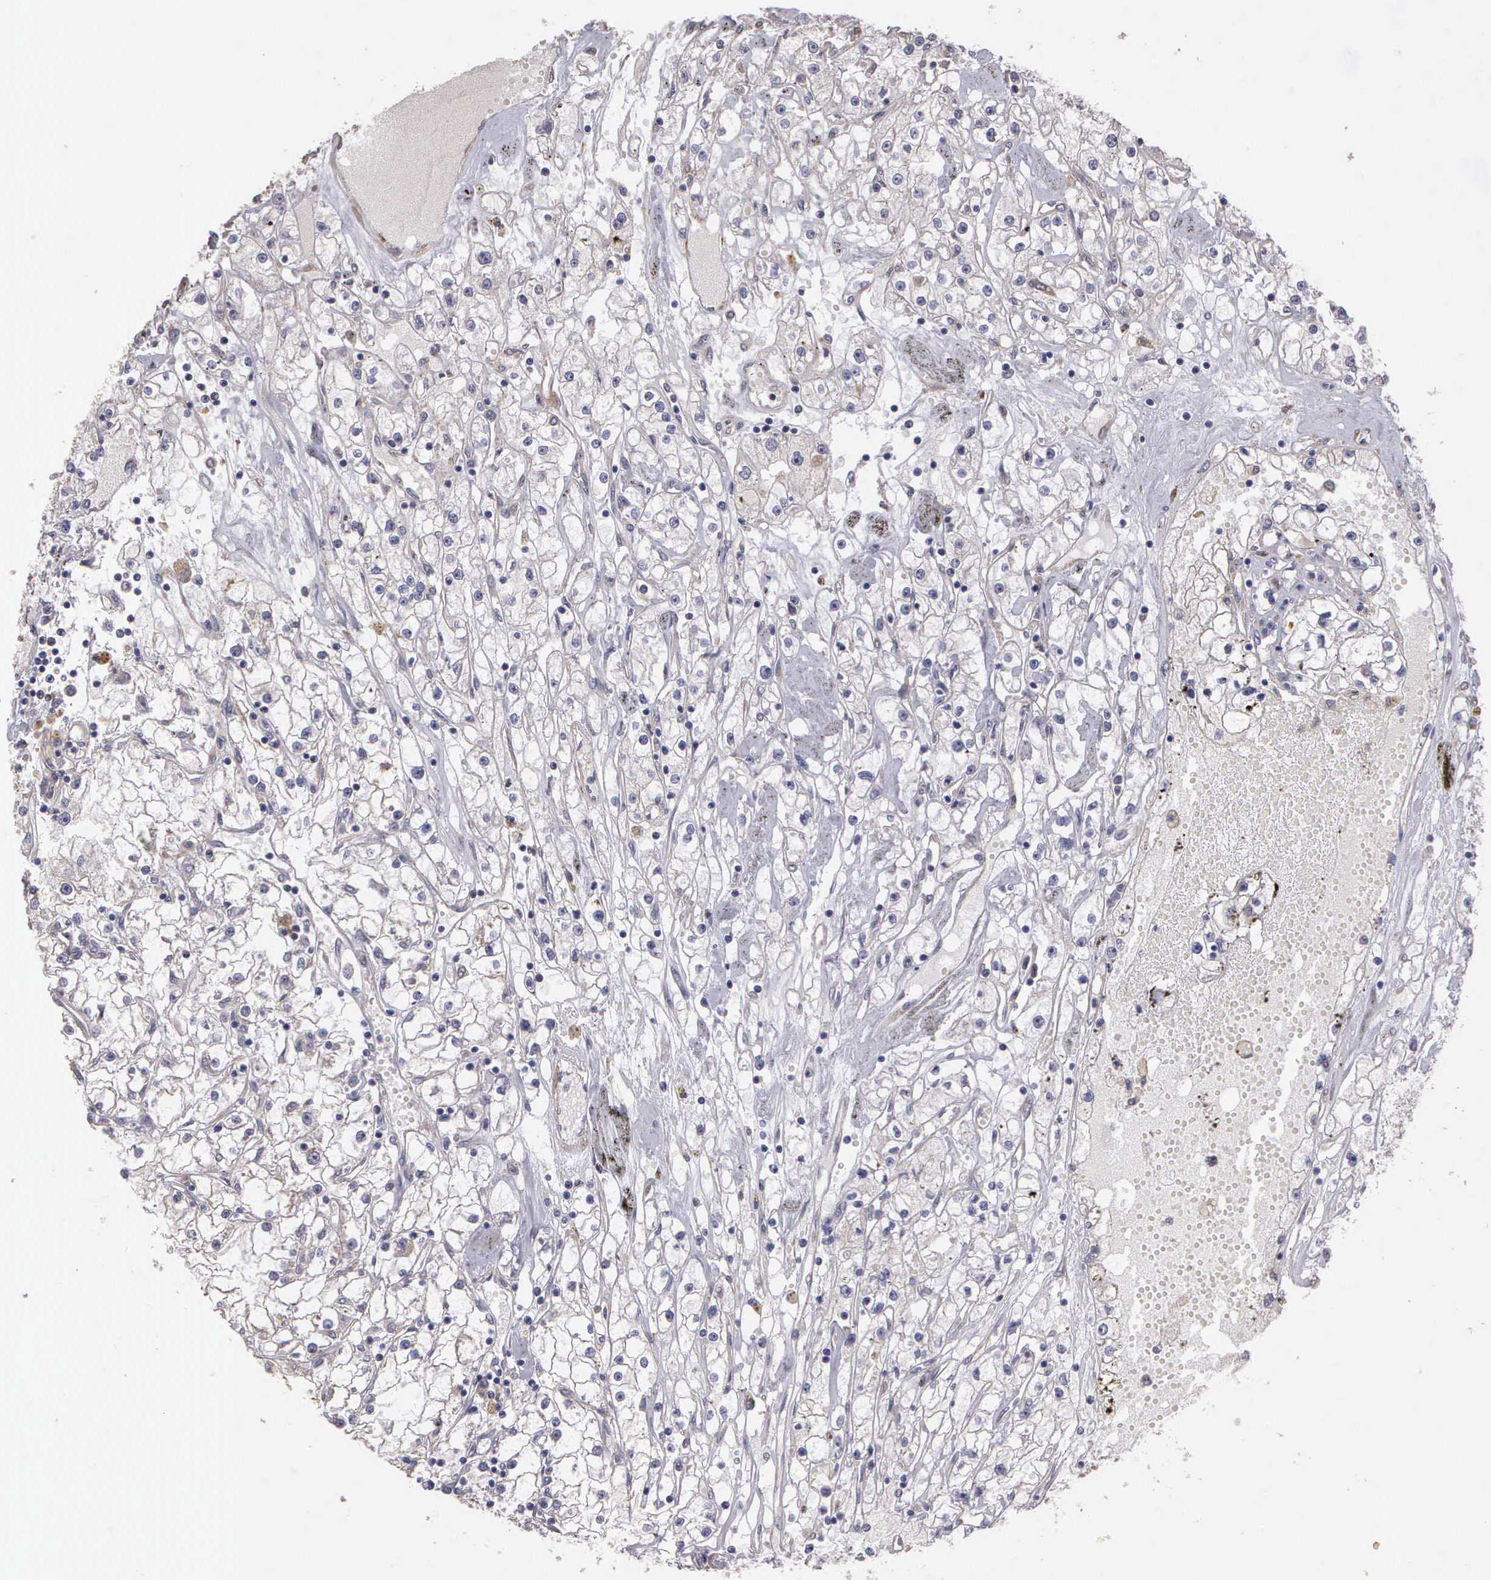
{"staining": {"intensity": "weak", "quantity": ">75%", "location": "cytoplasmic/membranous"}, "tissue": "renal cancer", "cell_type": "Tumor cells", "image_type": "cancer", "snomed": [{"axis": "morphology", "description": "Adenocarcinoma, NOS"}, {"axis": "topography", "description": "Kidney"}], "caption": "Protein staining by immunohistochemistry demonstrates weak cytoplasmic/membranous expression in about >75% of tumor cells in renal cancer.", "gene": "RTL10", "patient": {"sex": "male", "age": 56}}